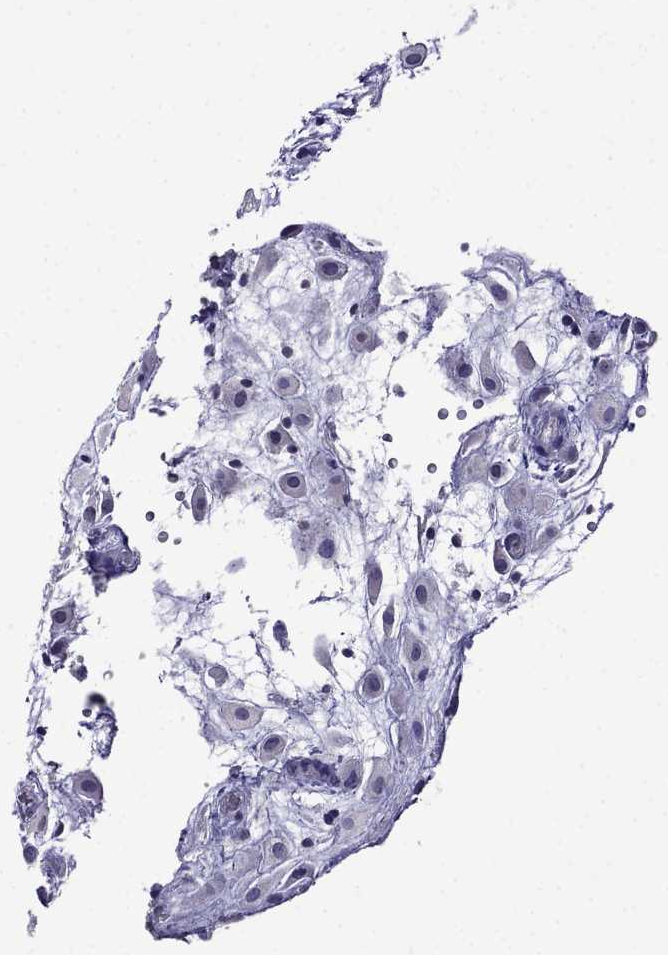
{"staining": {"intensity": "negative", "quantity": "none", "location": "none"}, "tissue": "placenta", "cell_type": "Decidual cells", "image_type": "normal", "snomed": [{"axis": "morphology", "description": "Normal tissue, NOS"}, {"axis": "topography", "description": "Placenta"}], "caption": "Immunohistochemistry (IHC) micrograph of benign placenta: placenta stained with DAB reveals no significant protein staining in decidual cells.", "gene": "DNAH17", "patient": {"sex": "female", "age": 24}}